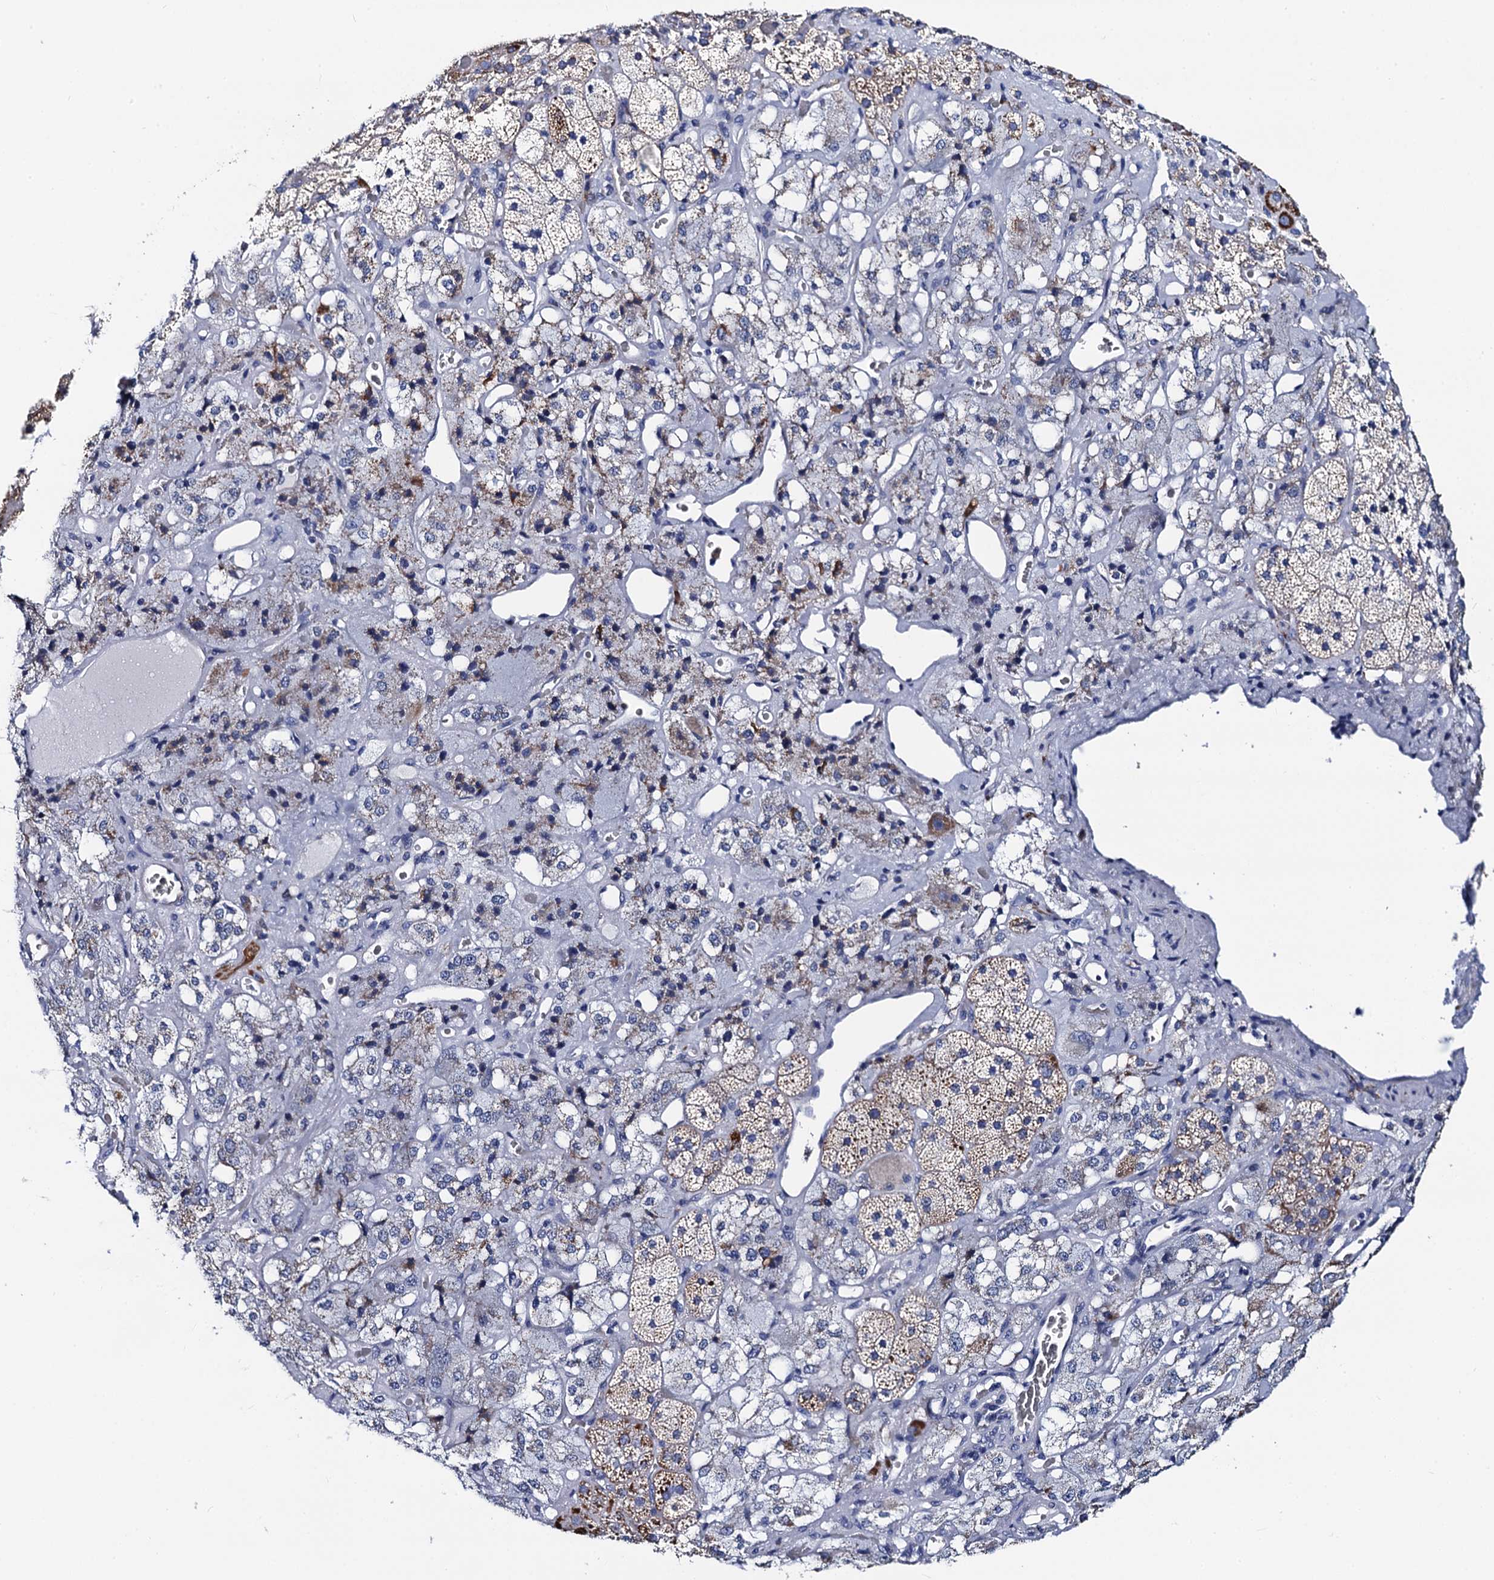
{"staining": {"intensity": "strong", "quantity": "25%-75%", "location": "cytoplasmic/membranous"}, "tissue": "adrenal gland", "cell_type": "Glandular cells", "image_type": "normal", "snomed": [{"axis": "morphology", "description": "Normal tissue, NOS"}, {"axis": "topography", "description": "Adrenal gland"}], "caption": "This is a histology image of immunohistochemistry staining of normal adrenal gland, which shows strong positivity in the cytoplasmic/membranous of glandular cells.", "gene": "ACADSB", "patient": {"sex": "male", "age": 57}}